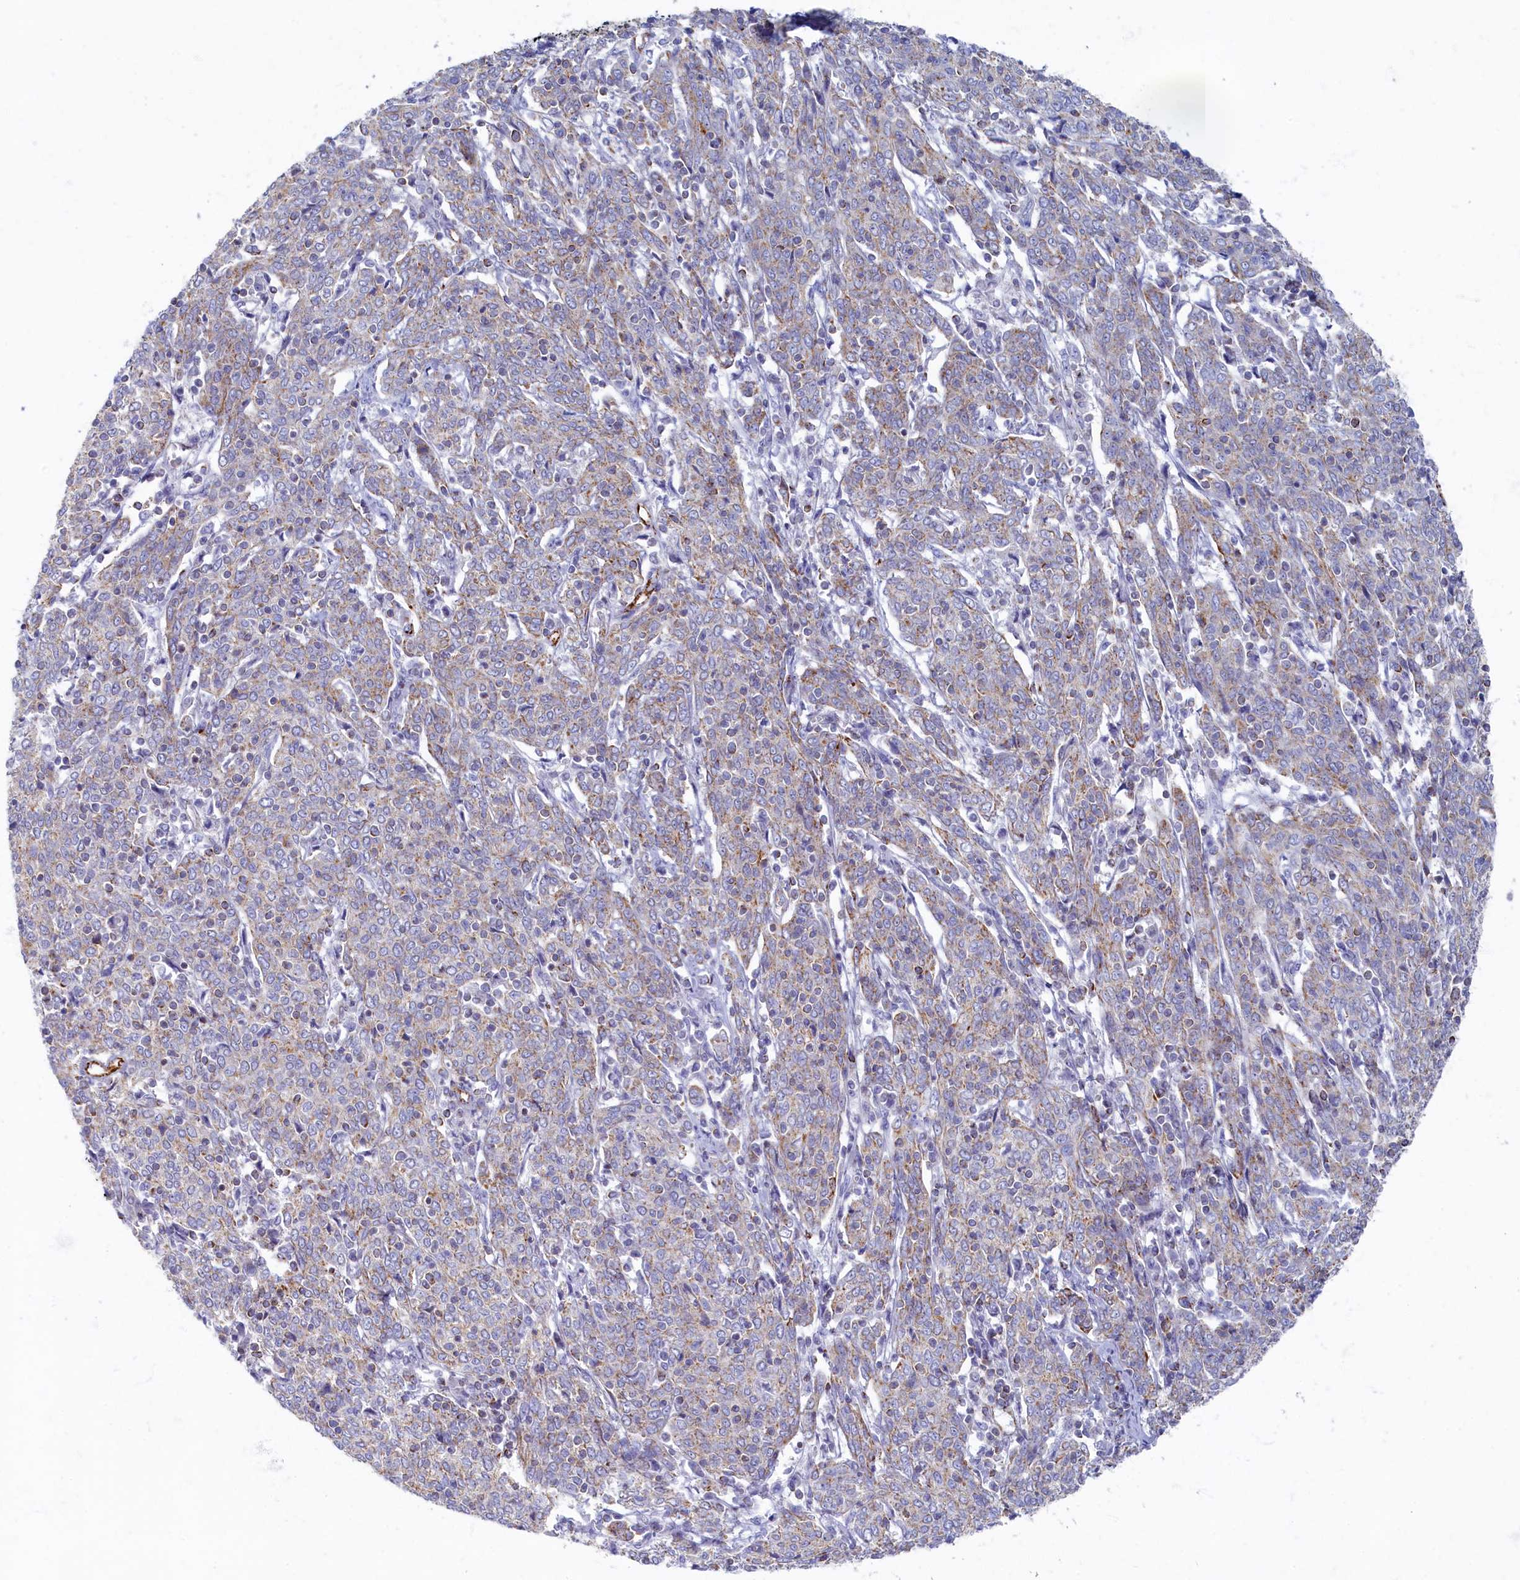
{"staining": {"intensity": "weak", "quantity": "<25%", "location": "cytoplasmic/membranous"}, "tissue": "cervical cancer", "cell_type": "Tumor cells", "image_type": "cancer", "snomed": [{"axis": "morphology", "description": "Squamous cell carcinoma, NOS"}, {"axis": "topography", "description": "Cervix"}], "caption": "This is a image of immunohistochemistry staining of cervical squamous cell carcinoma, which shows no staining in tumor cells.", "gene": "OCIAD2", "patient": {"sex": "female", "age": 67}}